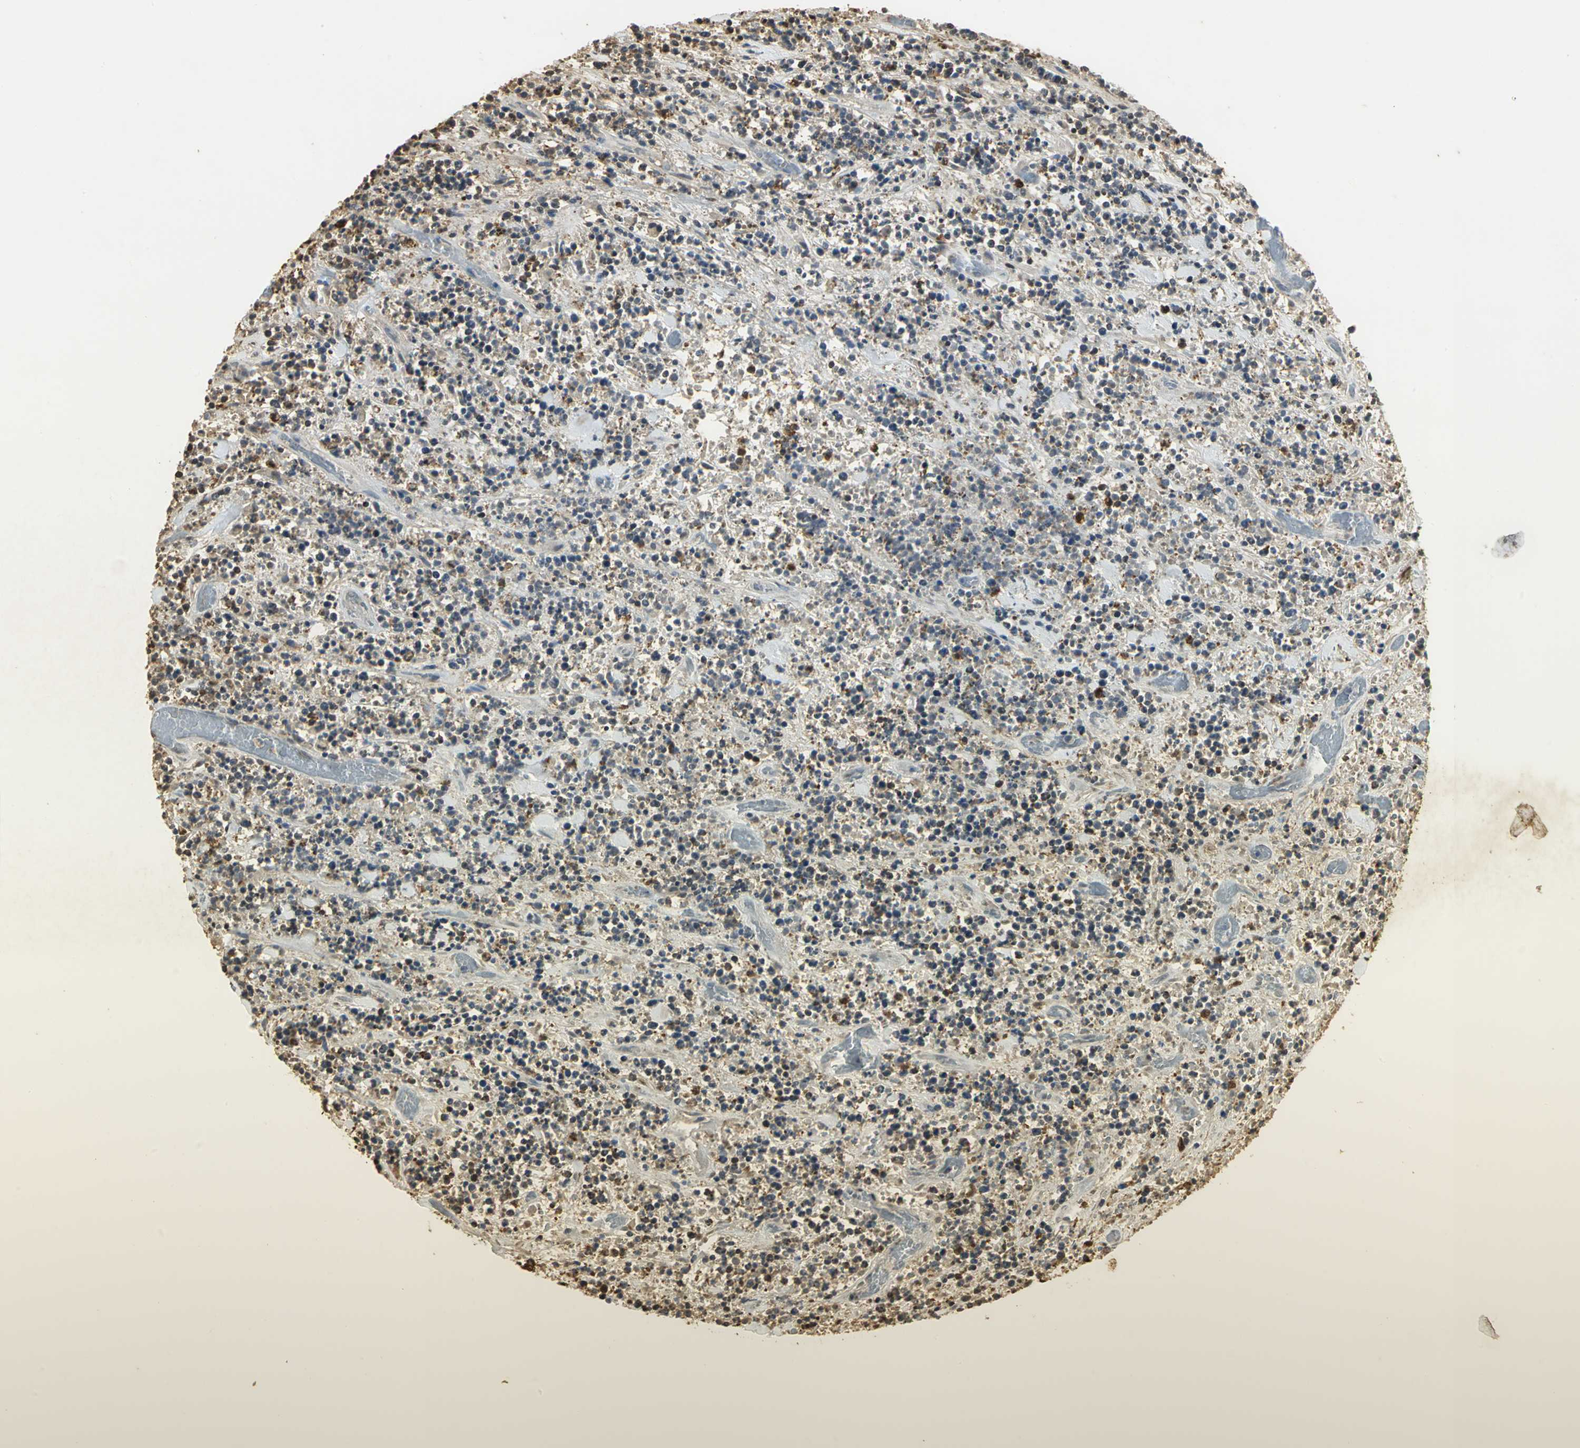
{"staining": {"intensity": "strong", "quantity": "<25%", "location": "nuclear"}, "tissue": "lymphoma", "cell_type": "Tumor cells", "image_type": "cancer", "snomed": [{"axis": "morphology", "description": "Malignant lymphoma, non-Hodgkin's type, High grade"}, {"axis": "topography", "description": "Soft tissue"}], "caption": "Human malignant lymphoma, non-Hodgkin's type (high-grade) stained with a brown dye reveals strong nuclear positive staining in about <25% of tumor cells.", "gene": "SET", "patient": {"sex": "male", "age": 18}}